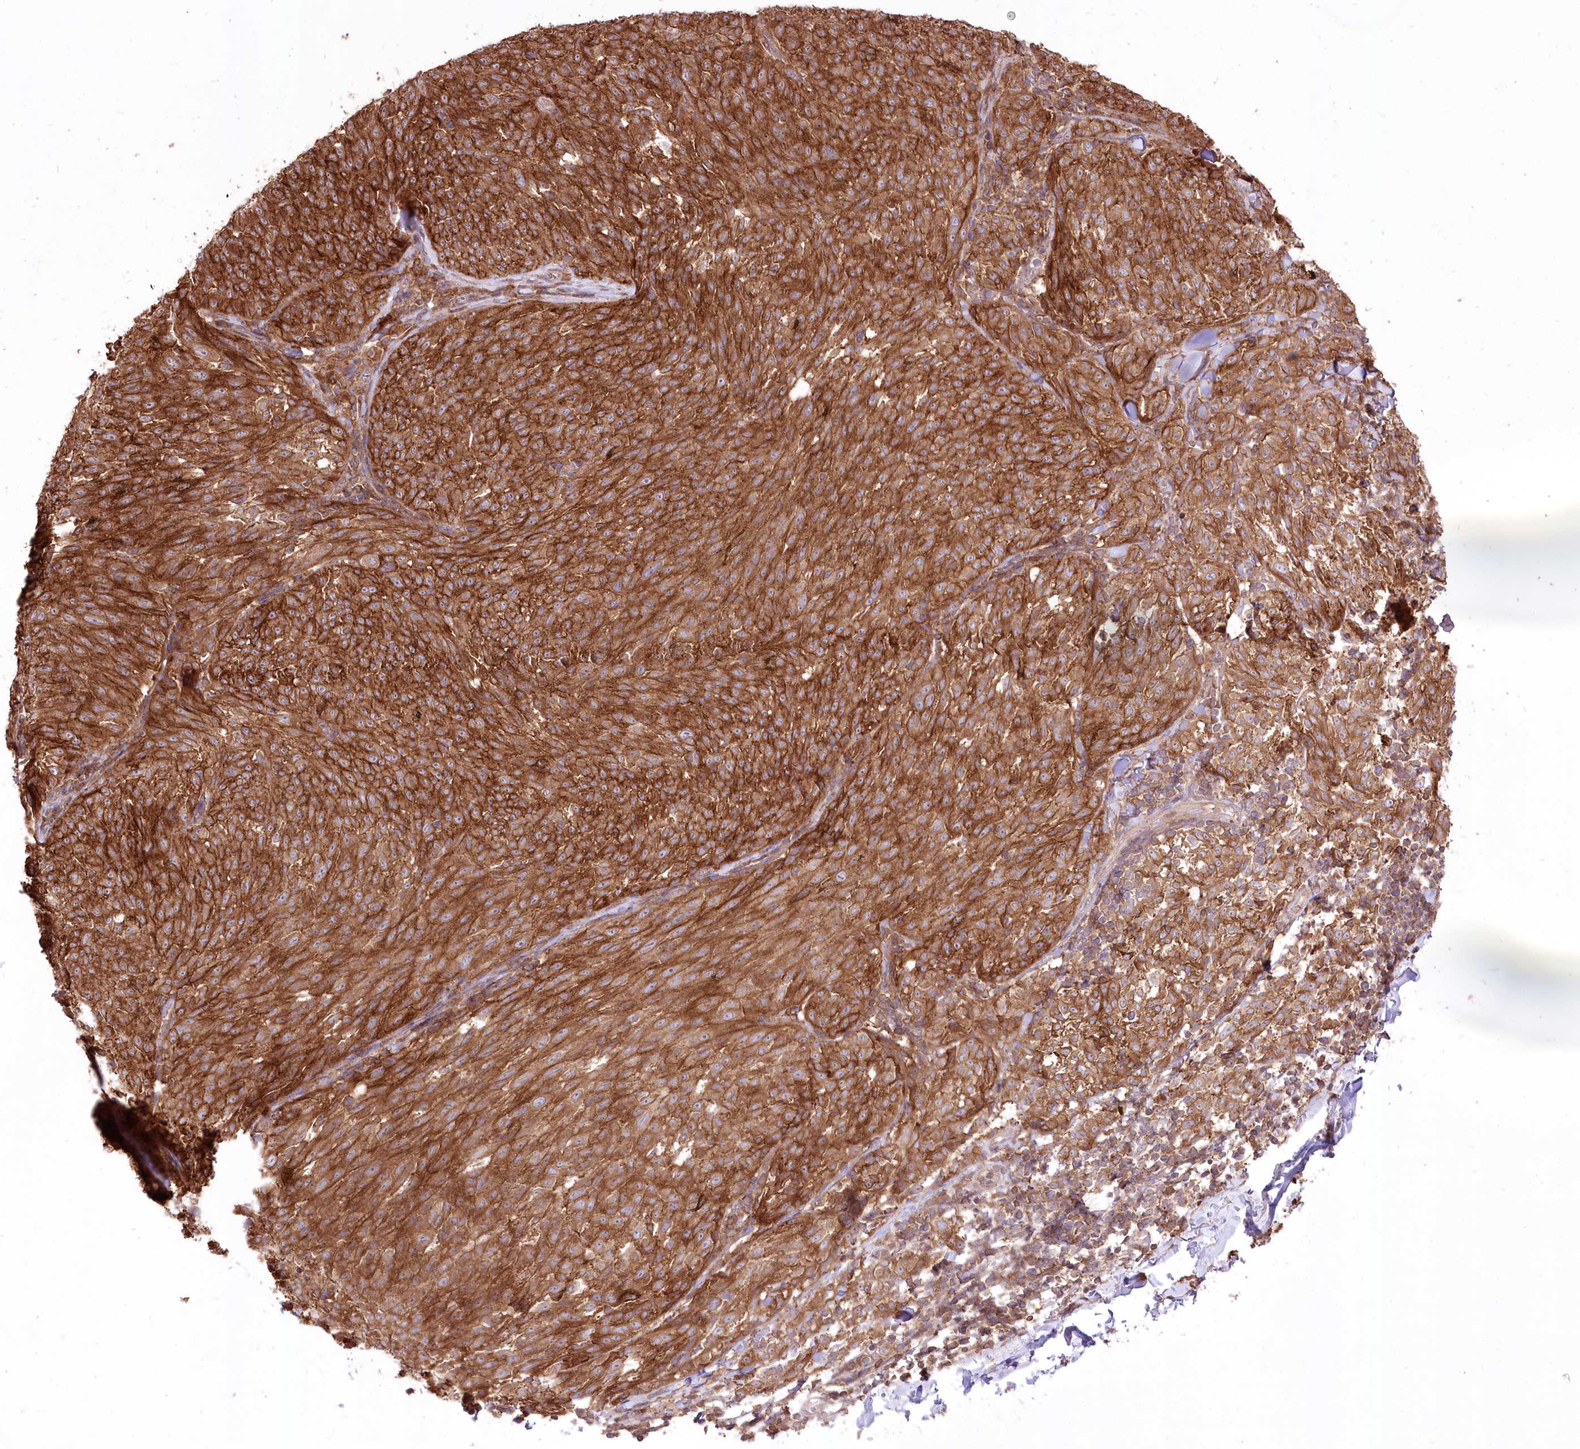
{"staining": {"intensity": "strong", "quantity": ">75%", "location": "cytoplasmic/membranous"}, "tissue": "melanoma", "cell_type": "Tumor cells", "image_type": "cancer", "snomed": [{"axis": "morphology", "description": "Malignant melanoma, NOS"}, {"axis": "topography", "description": "Skin"}], "caption": "Strong cytoplasmic/membranous protein positivity is identified in about >75% of tumor cells in malignant melanoma. The staining is performed using DAB (3,3'-diaminobenzidine) brown chromogen to label protein expression. The nuclei are counter-stained blue using hematoxylin.", "gene": "XYLB", "patient": {"sex": "female", "age": 72}}